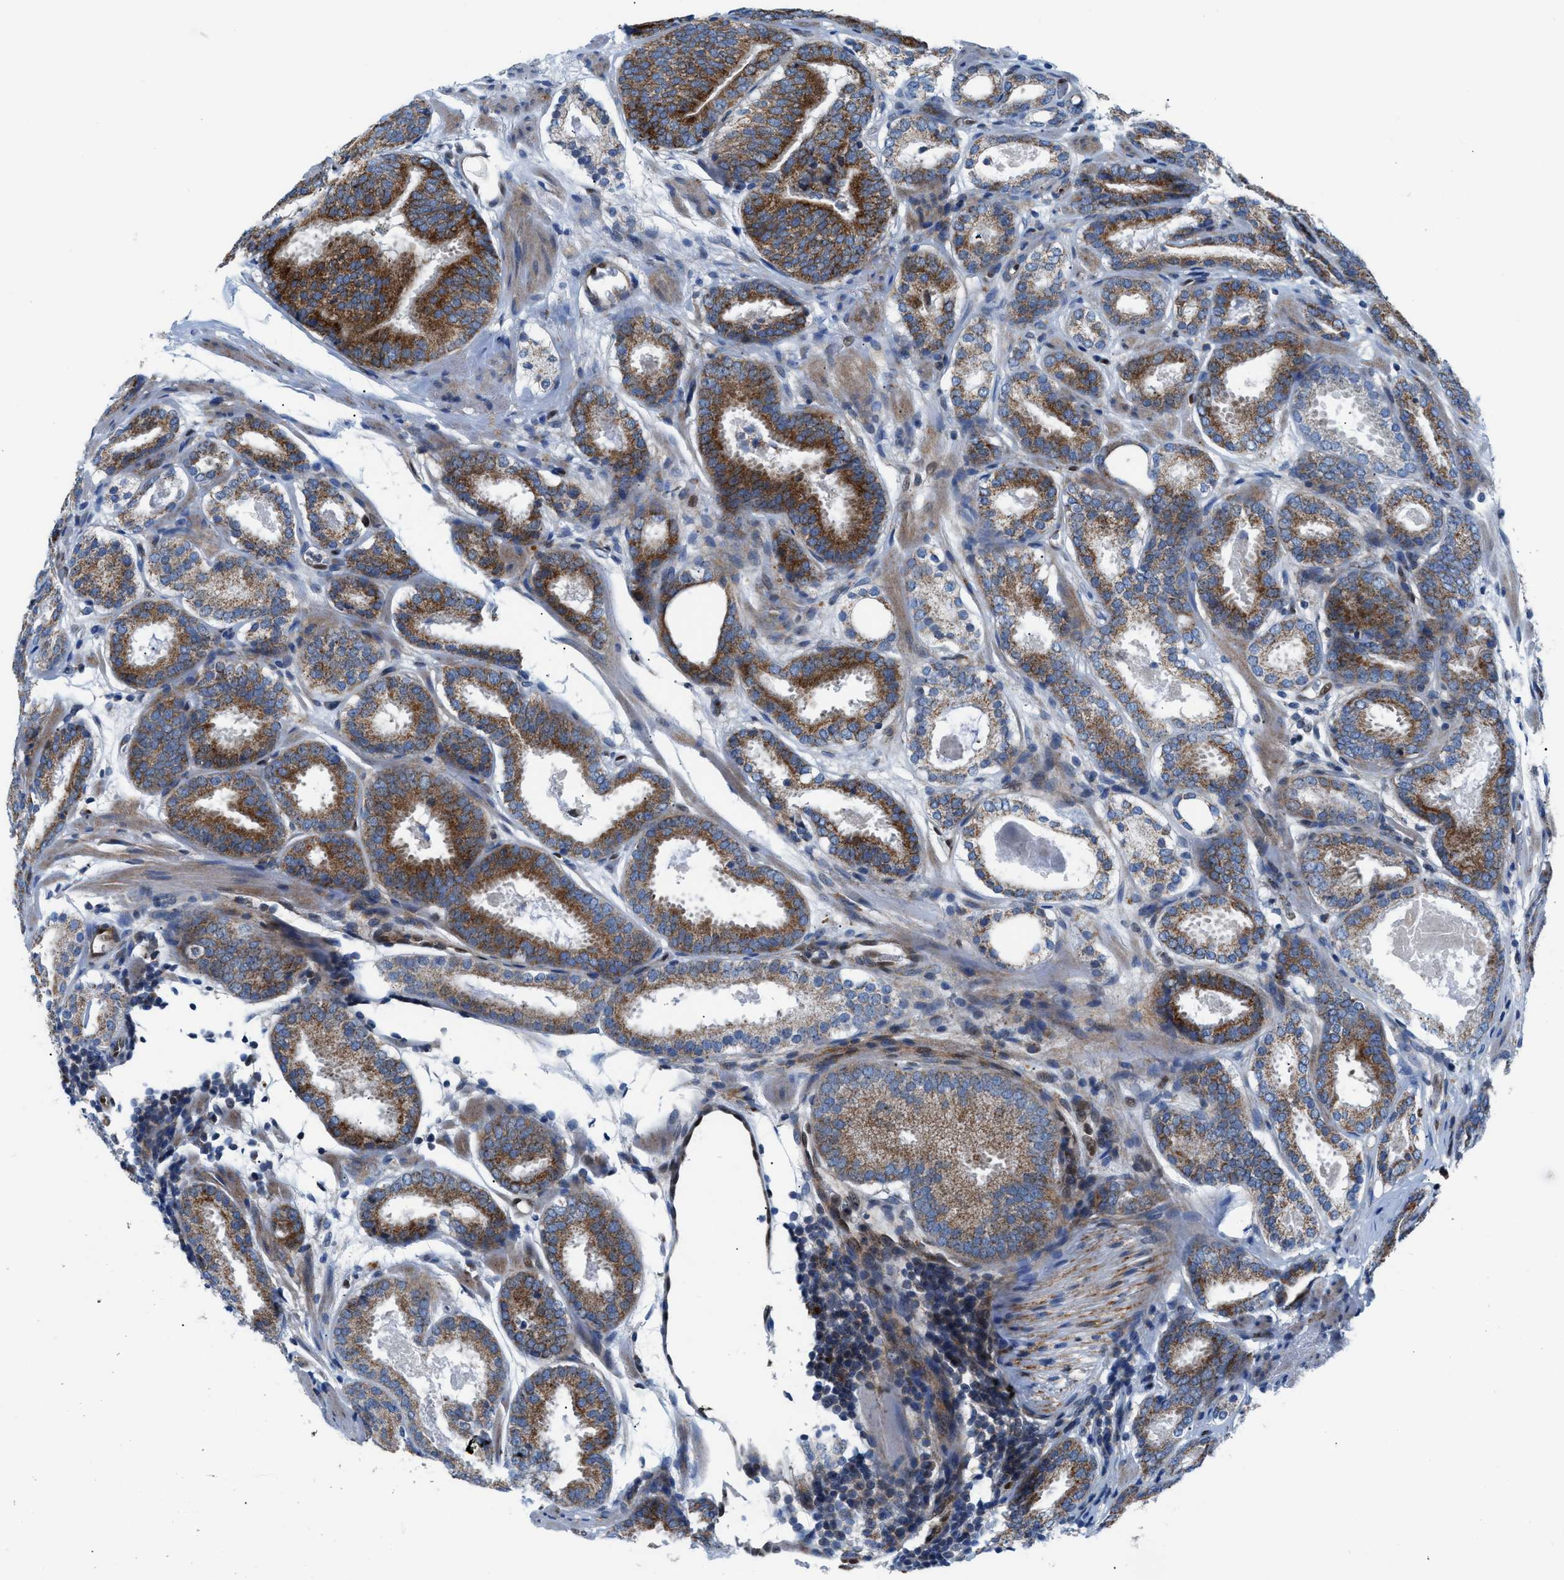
{"staining": {"intensity": "strong", "quantity": ">75%", "location": "cytoplasmic/membranous"}, "tissue": "prostate cancer", "cell_type": "Tumor cells", "image_type": "cancer", "snomed": [{"axis": "morphology", "description": "Adenocarcinoma, Low grade"}, {"axis": "topography", "description": "Prostate"}], "caption": "Strong cytoplasmic/membranous protein expression is appreciated in about >75% of tumor cells in low-grade adenocarcinoma (prostate). Using DAB (3,3'-diaminobenzidine) (brown) and hematoxylin (blue) stains, captured at high magnification using brightfield microscopy.", "gene": "LMO2", "patient": {"sex": "male", "age": 69}}